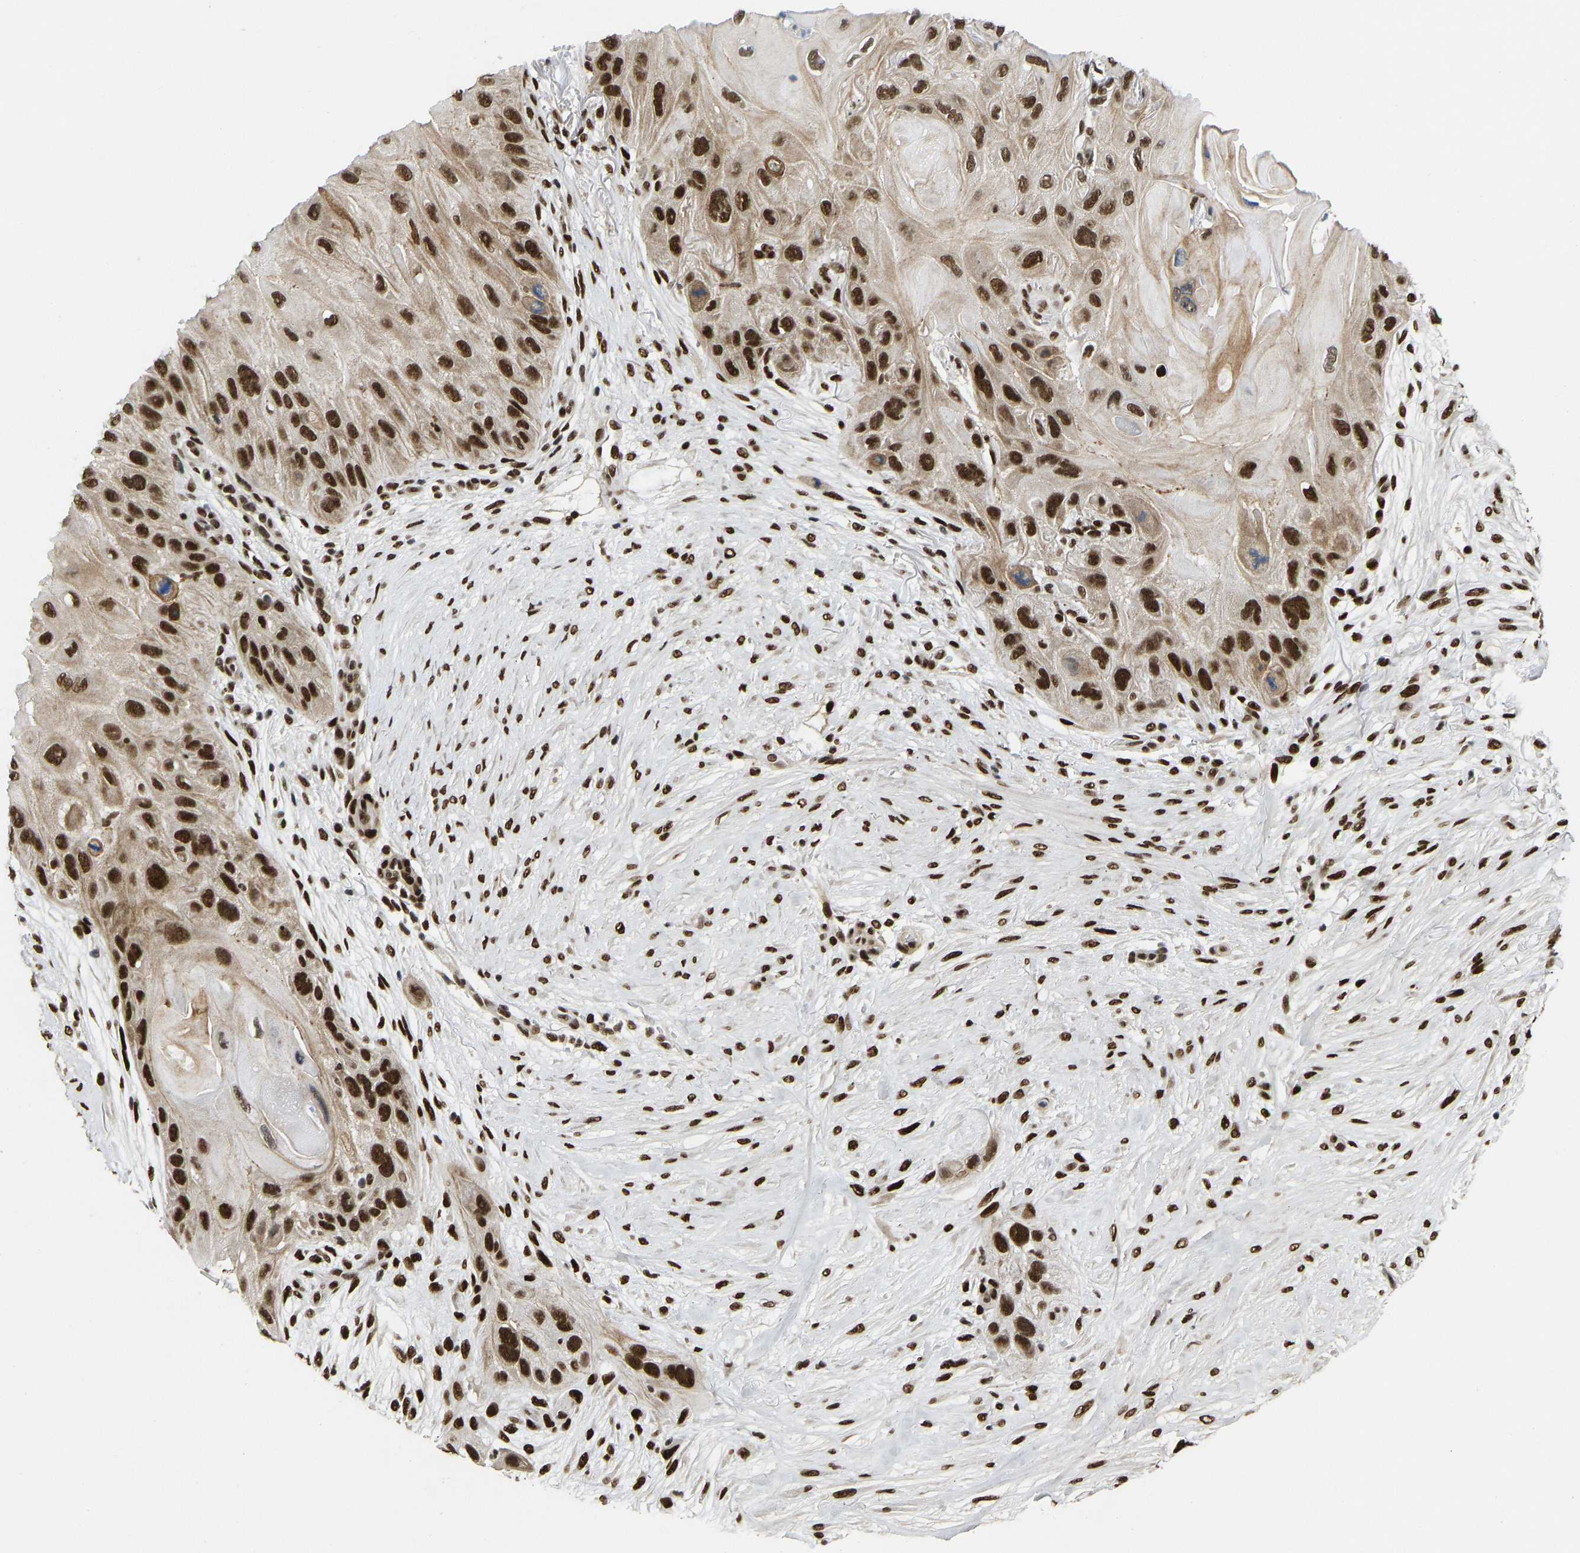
{"staining": {"intensity": "strong", "quantity": ">75%", "location": "nuclear"}, "tissue": "skin cancer", "cell_type": "Tumor cells", "image_type": "cancer", "snomed": [{"axis": "morphology", "description": "Squamous cell carcinoma, NOS"}, {"axis": "topography", "description": "Skin"}], "caption": "Immunohistochemical staining of skin cancer (squamous cell carcinoma) displays high levels of strong nuclear positivity in approximately >75% of tumor cells.", "gene": "FOXK1", "patient": {"sex": "female", "age": 77}}